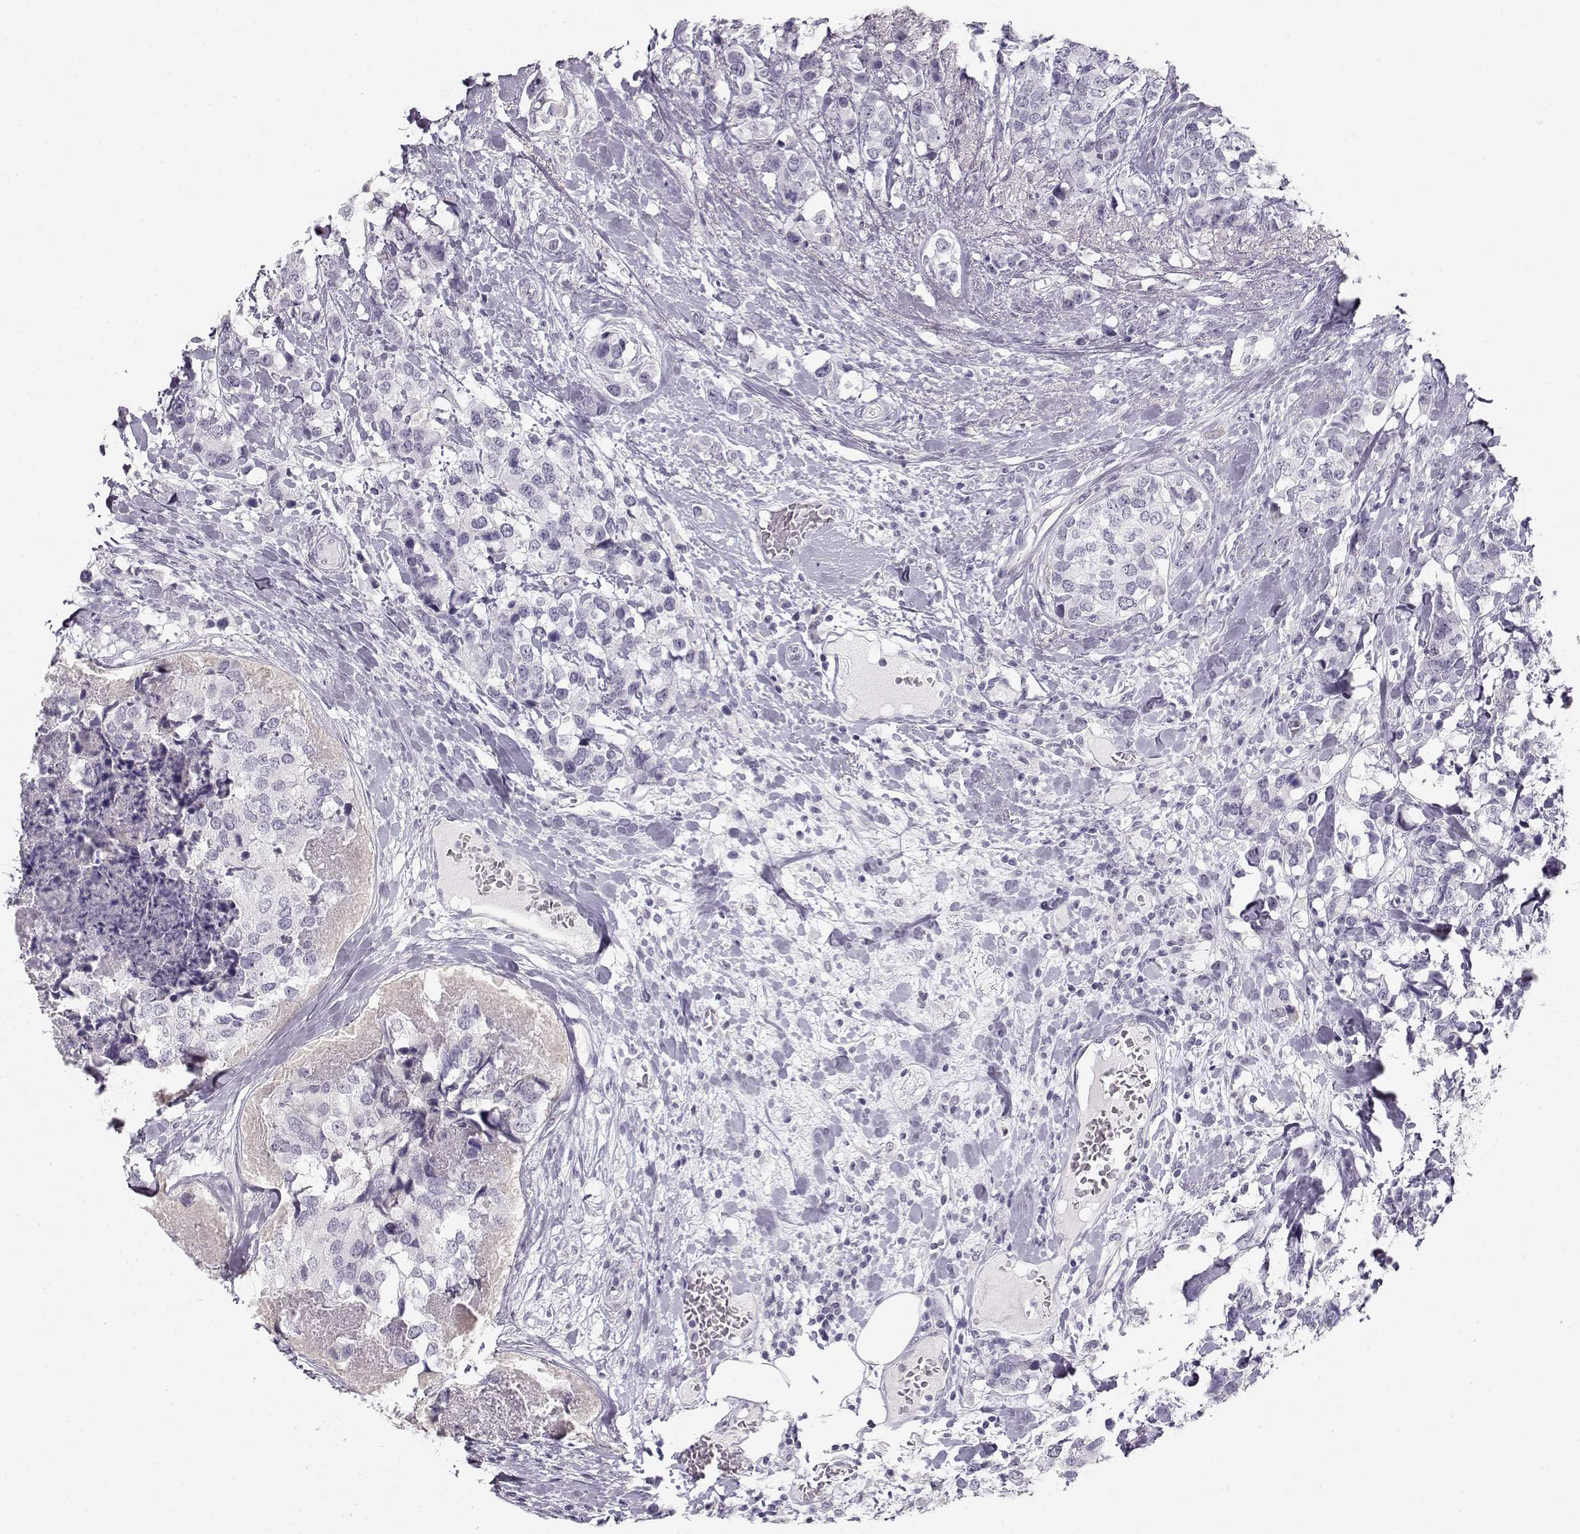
{"staining": {"intensity": "negative", "quantity": "none", "location": "none"}, "tissue": "breast cancer", "cell_type": "Tumor cells", "image_type": "cancer", "snomed": [{"axis": "morphology", "description": "Lobular carcinoma"}, {"axis": "topography", "description": "Breast"}], "caption": "Tumor cells are negative for brown protein staining in lobular carcinoma (breast).", "gene": "IMPG1", "patient": {"sex": "female", "age": 59}}